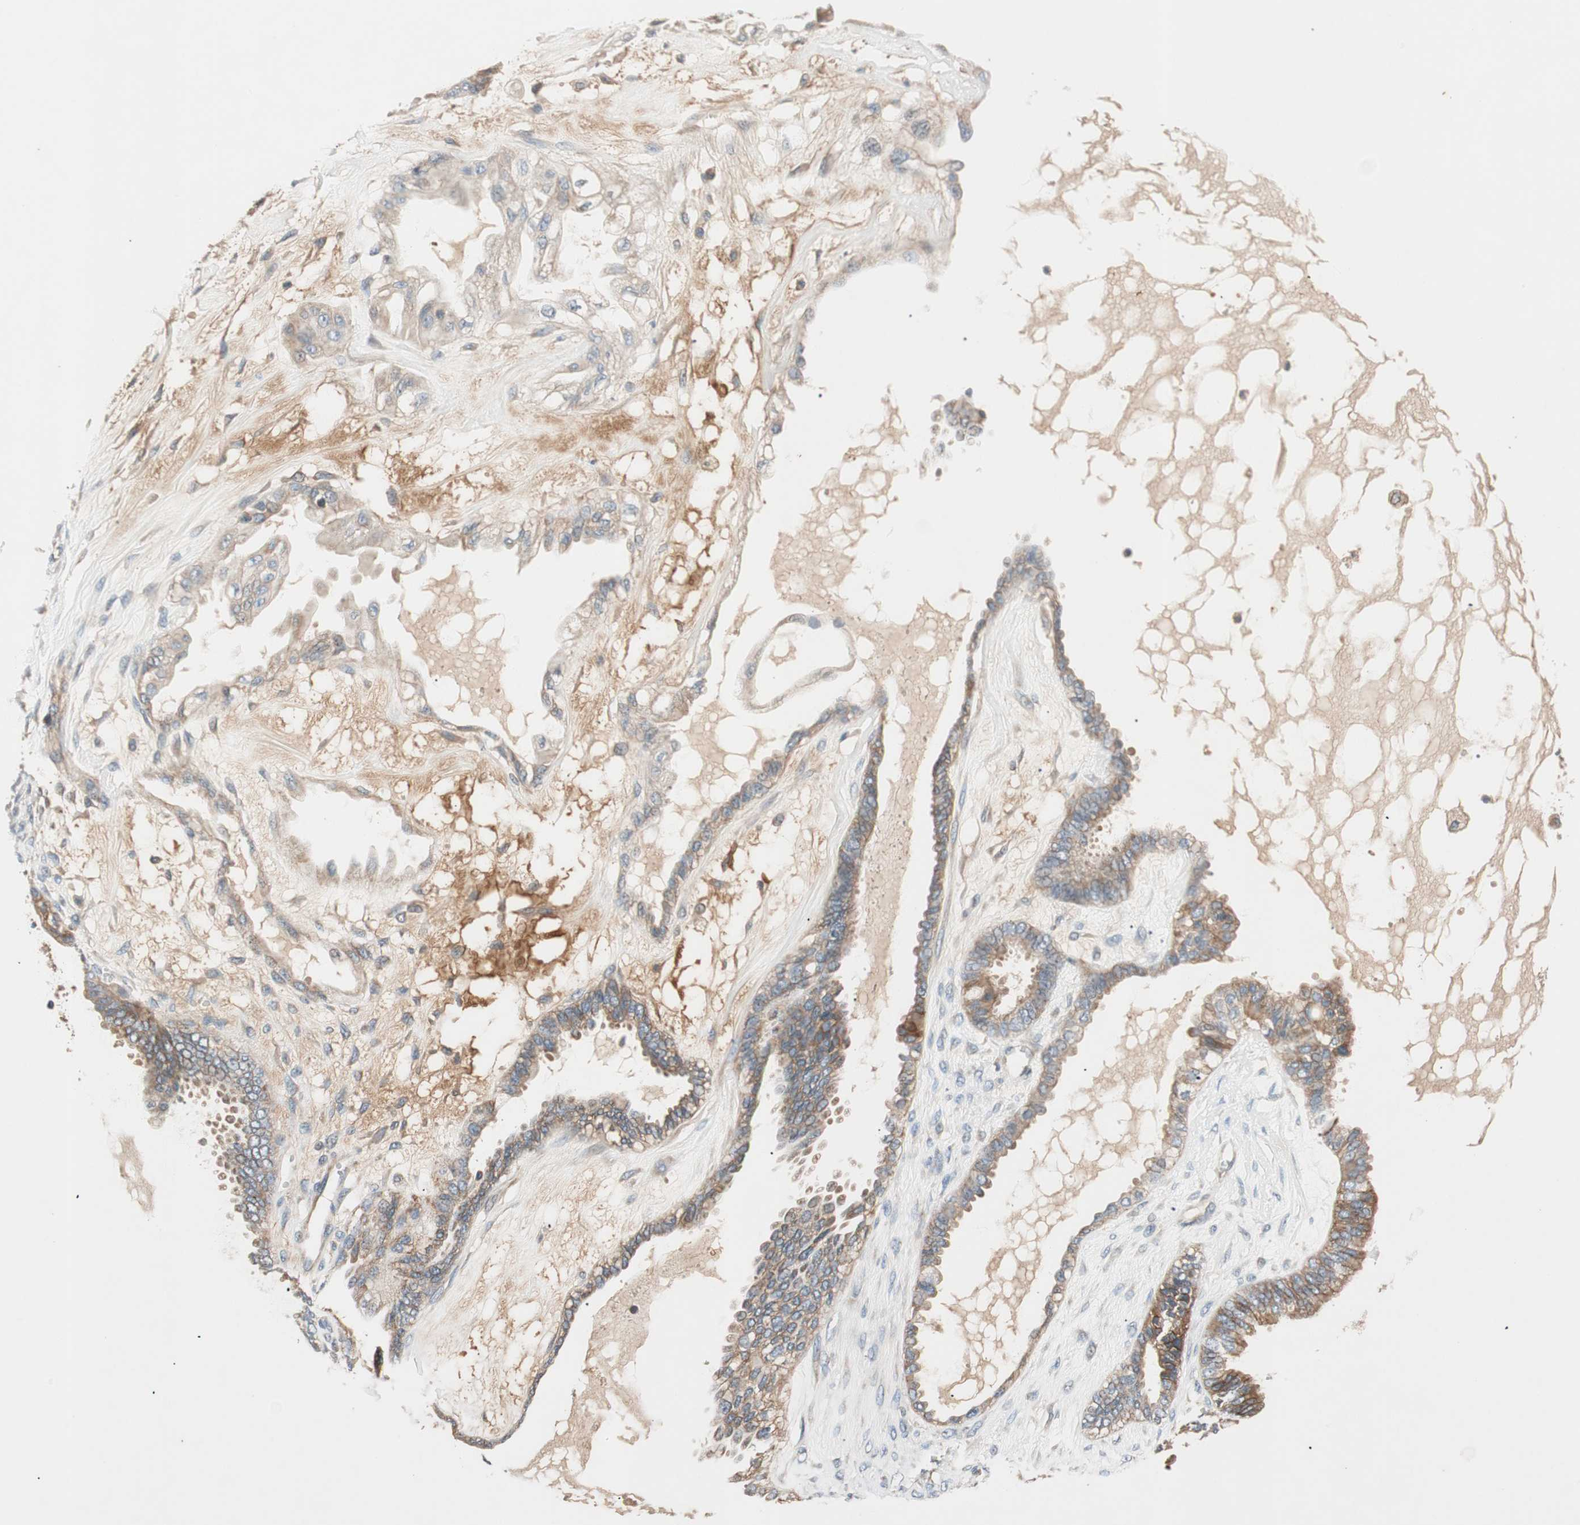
{"staining": {"intensity": "moderate", "quantity": ">75%", "location": "cytoplasmic/membranous"}, "tissue": "ovarian cancer", "cell_type": "Tumor cells", "image_type": "cancer", "snomed": [{"axis": "morphology", "description": "Carcinoma, NOS"}, {"axis": "morphology", "description": "Carcinoma, endometroid"}, {"axis": "topography", "description": "Ovary"}], "caption": "IHC micrograph of neoplastic tissue: human endometroid carcinoma (ovarian) stained using IHC demonstrates medium levels of moderate protein expression localized specifically in the cytoplasmic/membranous of tumor cells, appearing as a cytoplasmic/membranous brown color.", "gene": "HPN", "patient": {"sex": "female", "age": 50}}